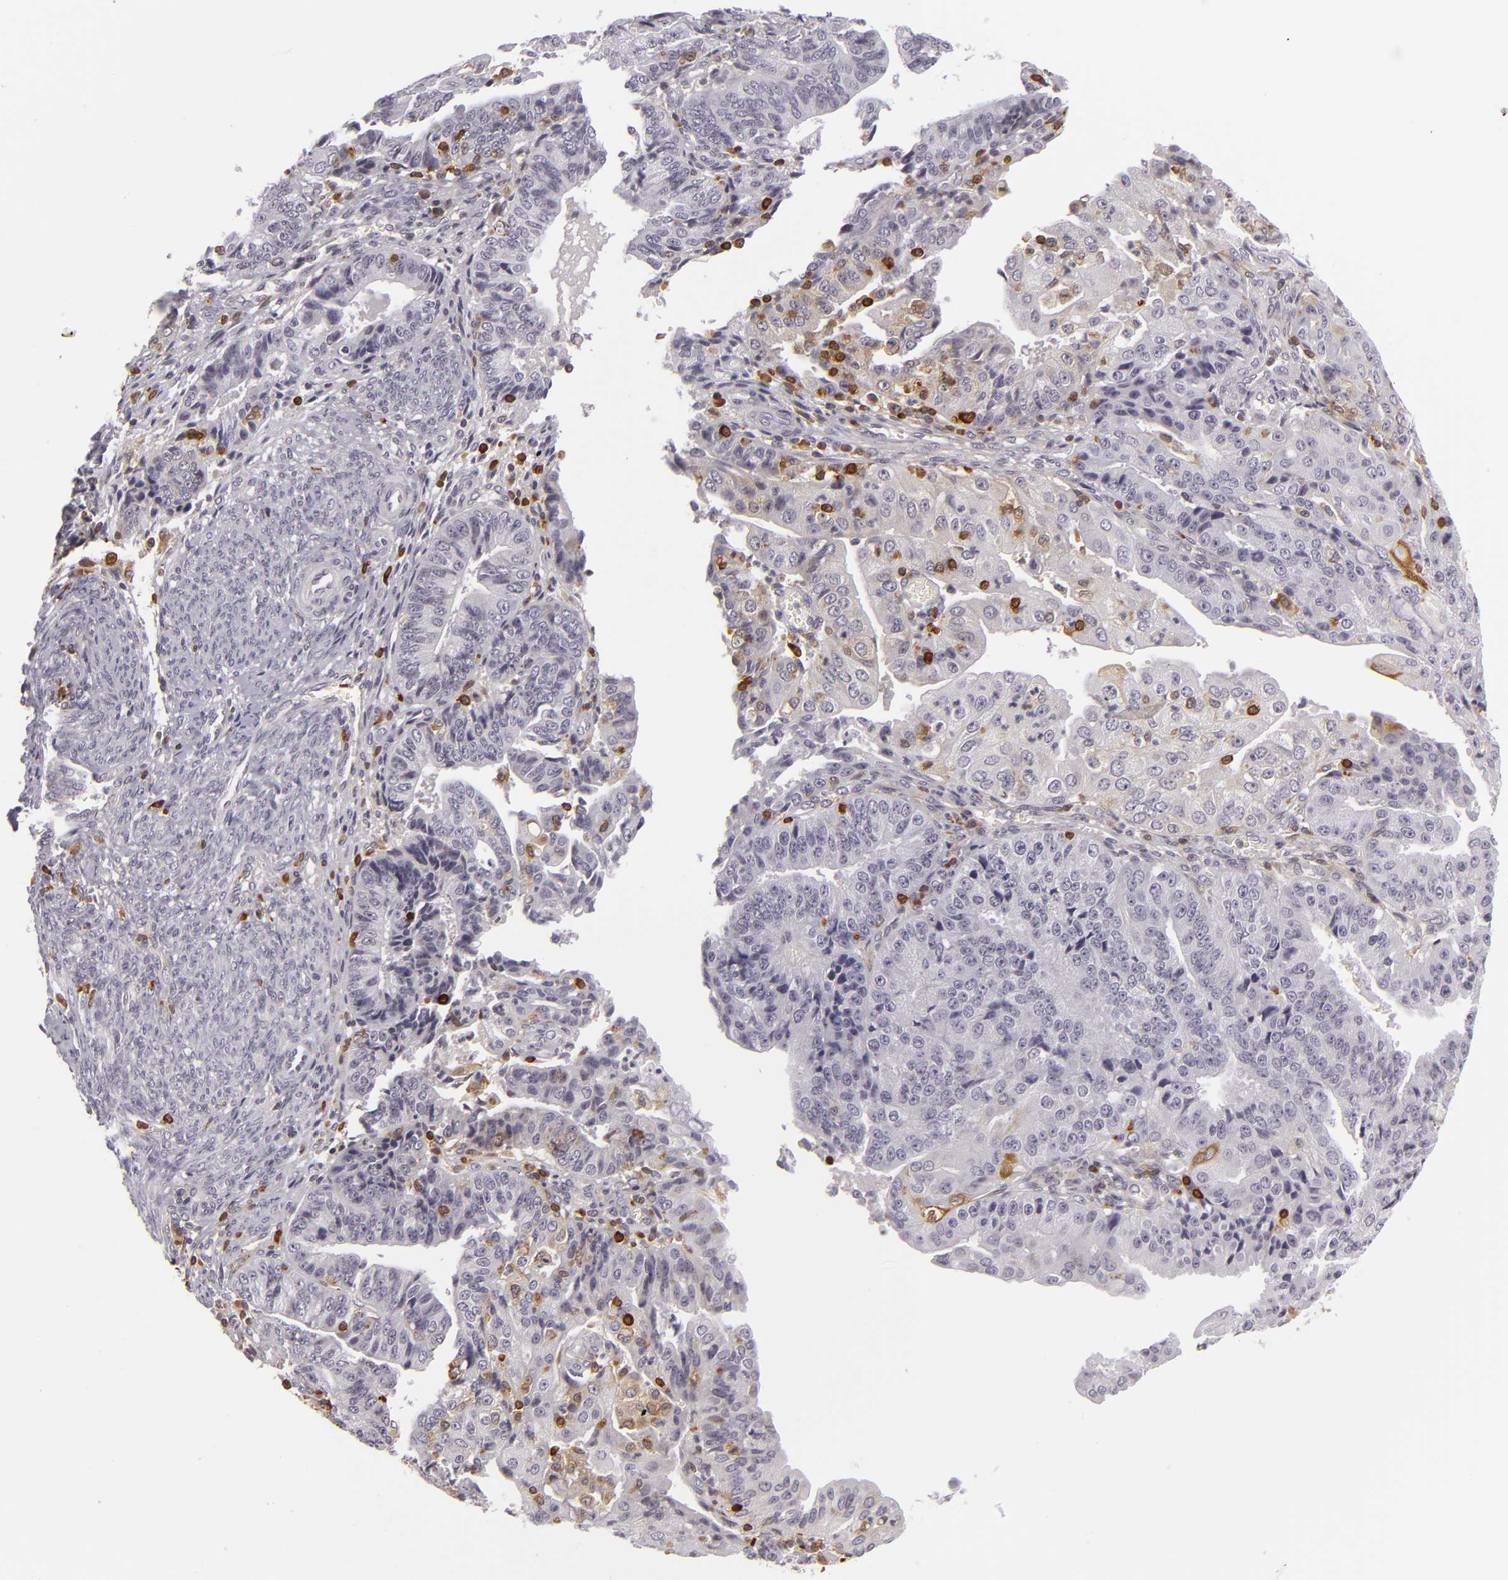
{"staining": {"intensity": "negative", "quantity": "none", "location": "none"}, "tissue": "endometrial cancer", "cell_type": "Tumor cells", "image_type": "cancer", "snomed": [{"axis": "morphology", "description": "Adenocarcinoma, NOS"}, {"axis": "topography", "description": "Endometrium"}], "caption": "Tumor cells are negative for protein expression in human endometrial cancer.", "gene": "APOBEC3G", "patient": {"sex": "female", "age": 56}}